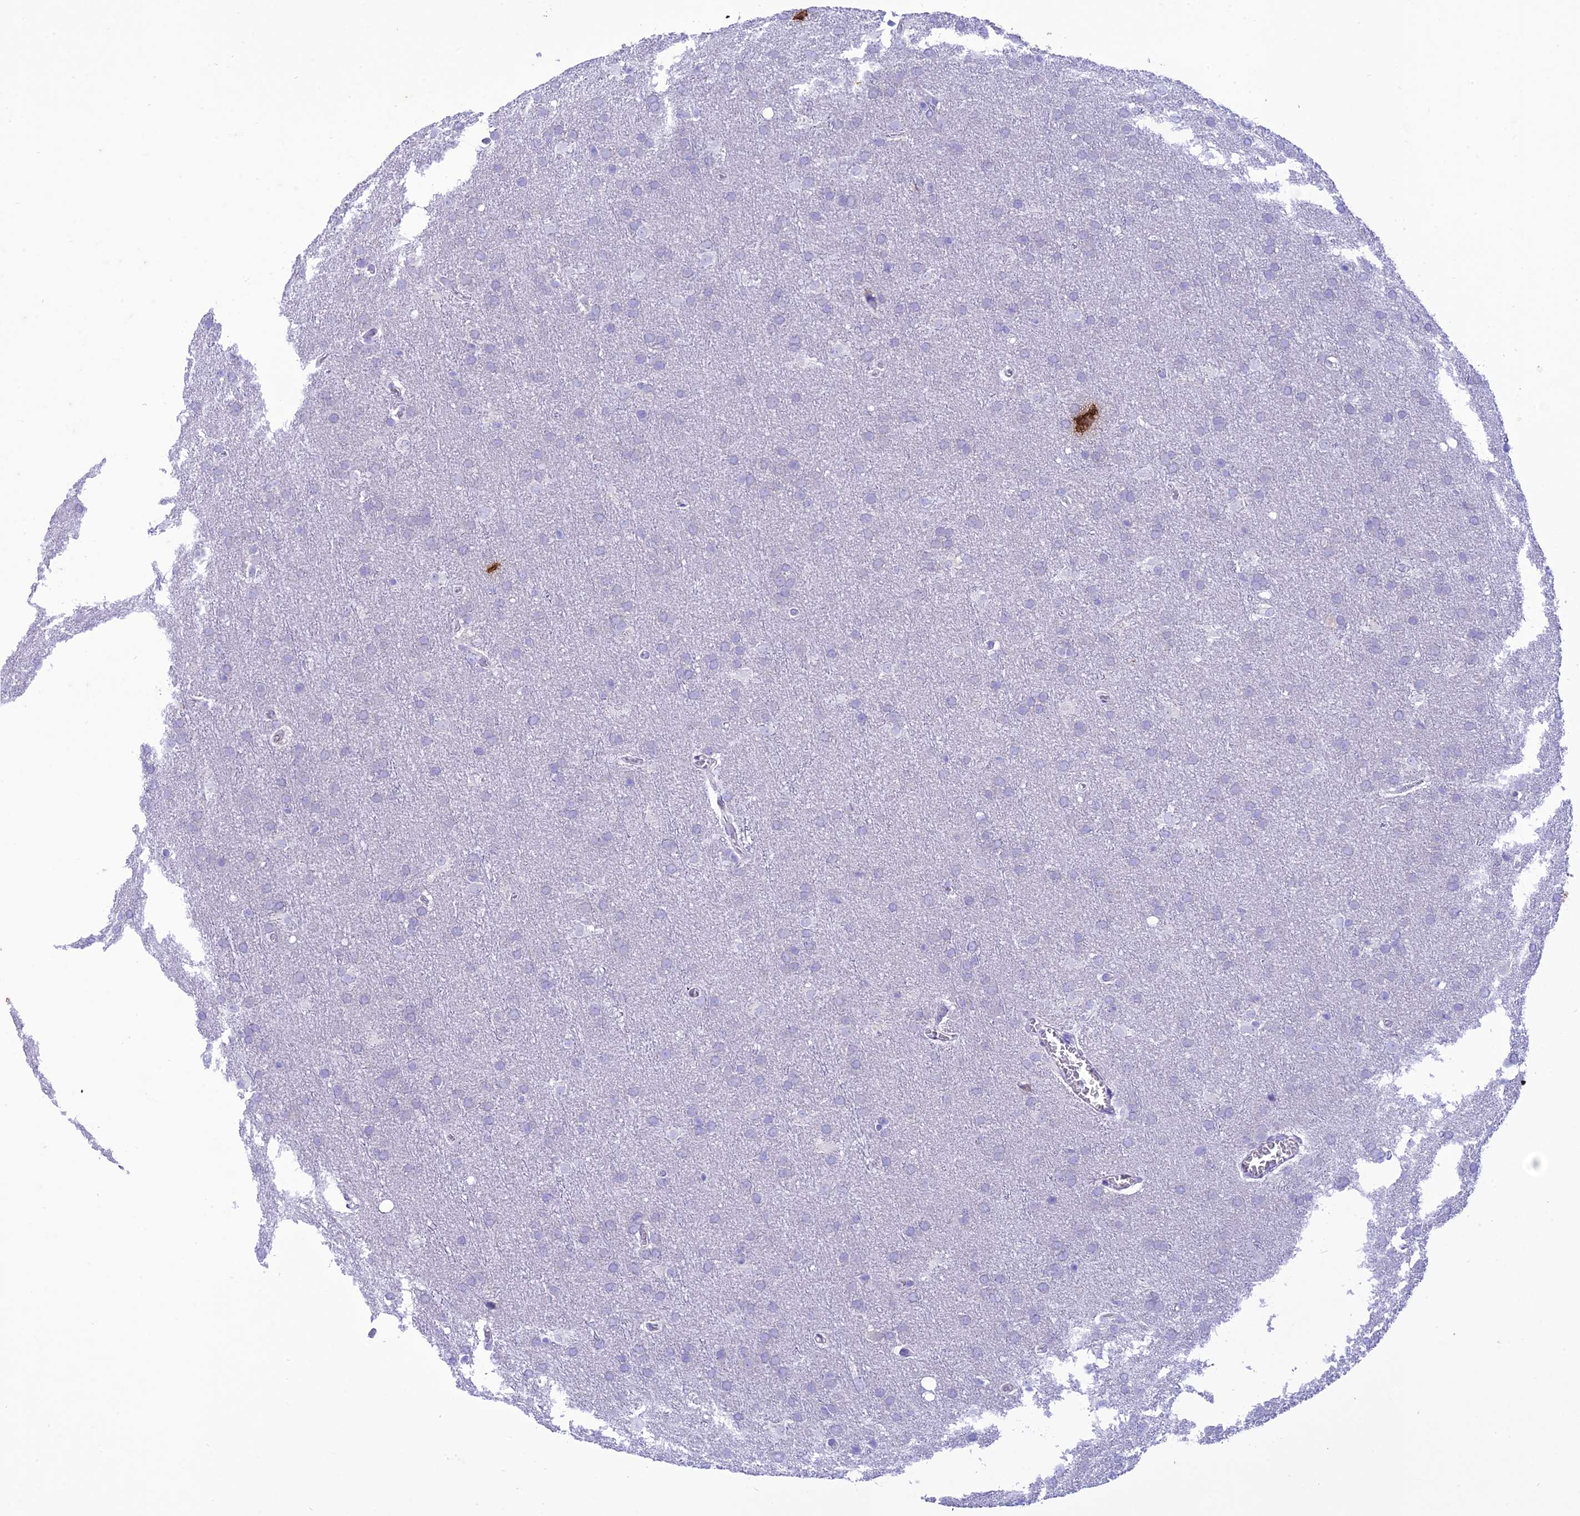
{"staining": {"intensity": "negative", "quantity": "none", "location": "none"}, "tissue": "glioma", "cell_type": "Tumor cells", "image_type": "cancer", "snomed": [{"axis": "morphology", "description": "Glioma, malignant, Low grade"}, {"axis": "topography", "description": "Brain"}], "caption": "Low-grade glioma (malignant) stained for a protein using immunohistochemistry (IHC) shows no expression tumor cells.", "gene": "VPS52", "patient": {"sex": "female", "age": 32}}